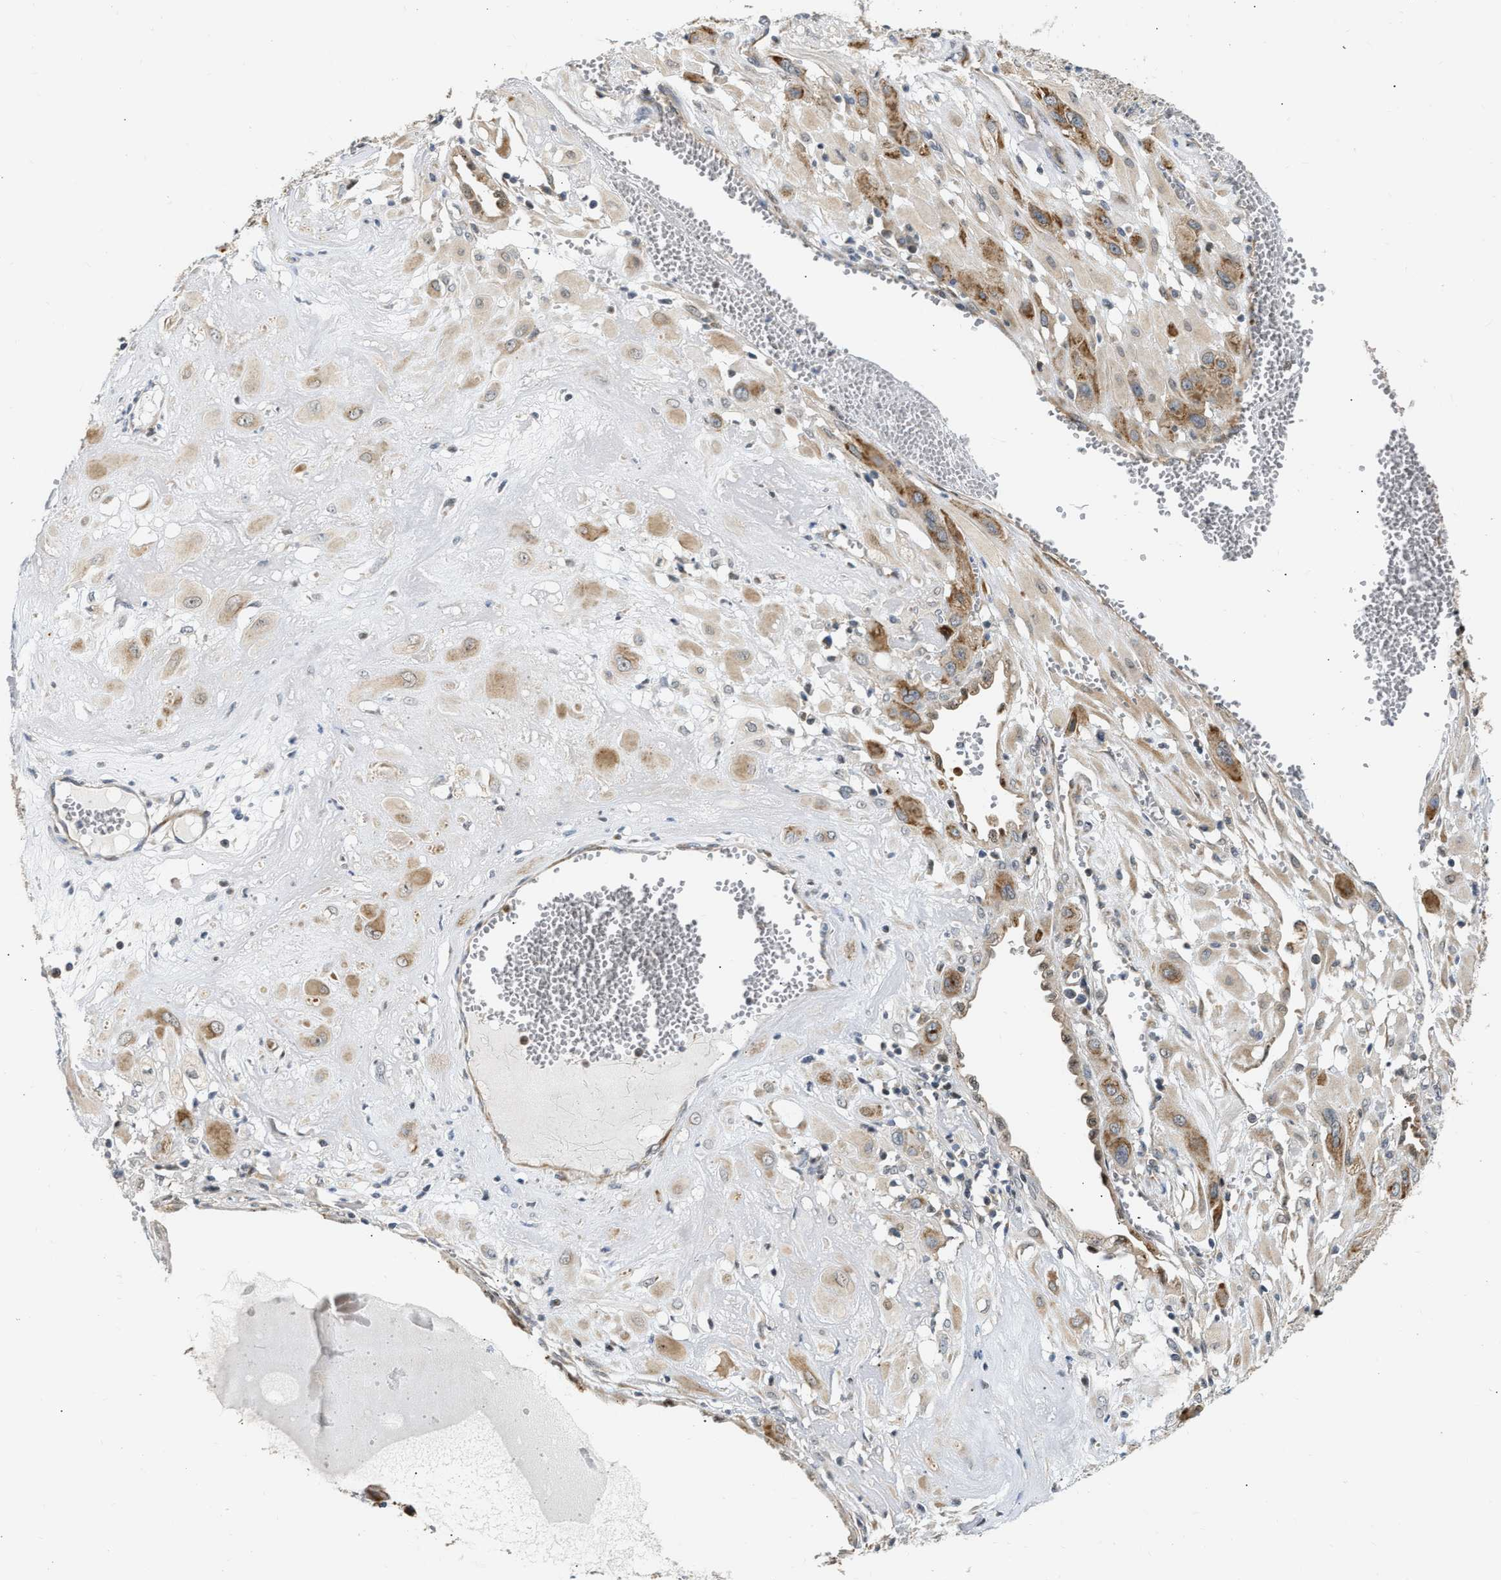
{"staining": {"intensity": "moderate", "quantity": "25%-75%", "location": "cytoplasmic/membranous"}, "tissue": "cervical cancer", "cell_type": "Tumor cells", "image_type": "cancer", "snomed": [{"axis": "morphology", "description": "Squamous cell carcinoma, NOS"}, {"axis": "topography", "description": "Cervix"}], "caption": "Protein staining by immunohistochemistry (IHC) shows moderate cytoplasmic/membranous staining in about 25%-75% of tumor cells in cervical cancer (squamous cell carcinoma).", "gene": "DEPTOR", "patient": {"sex": "female", "age": 34}}